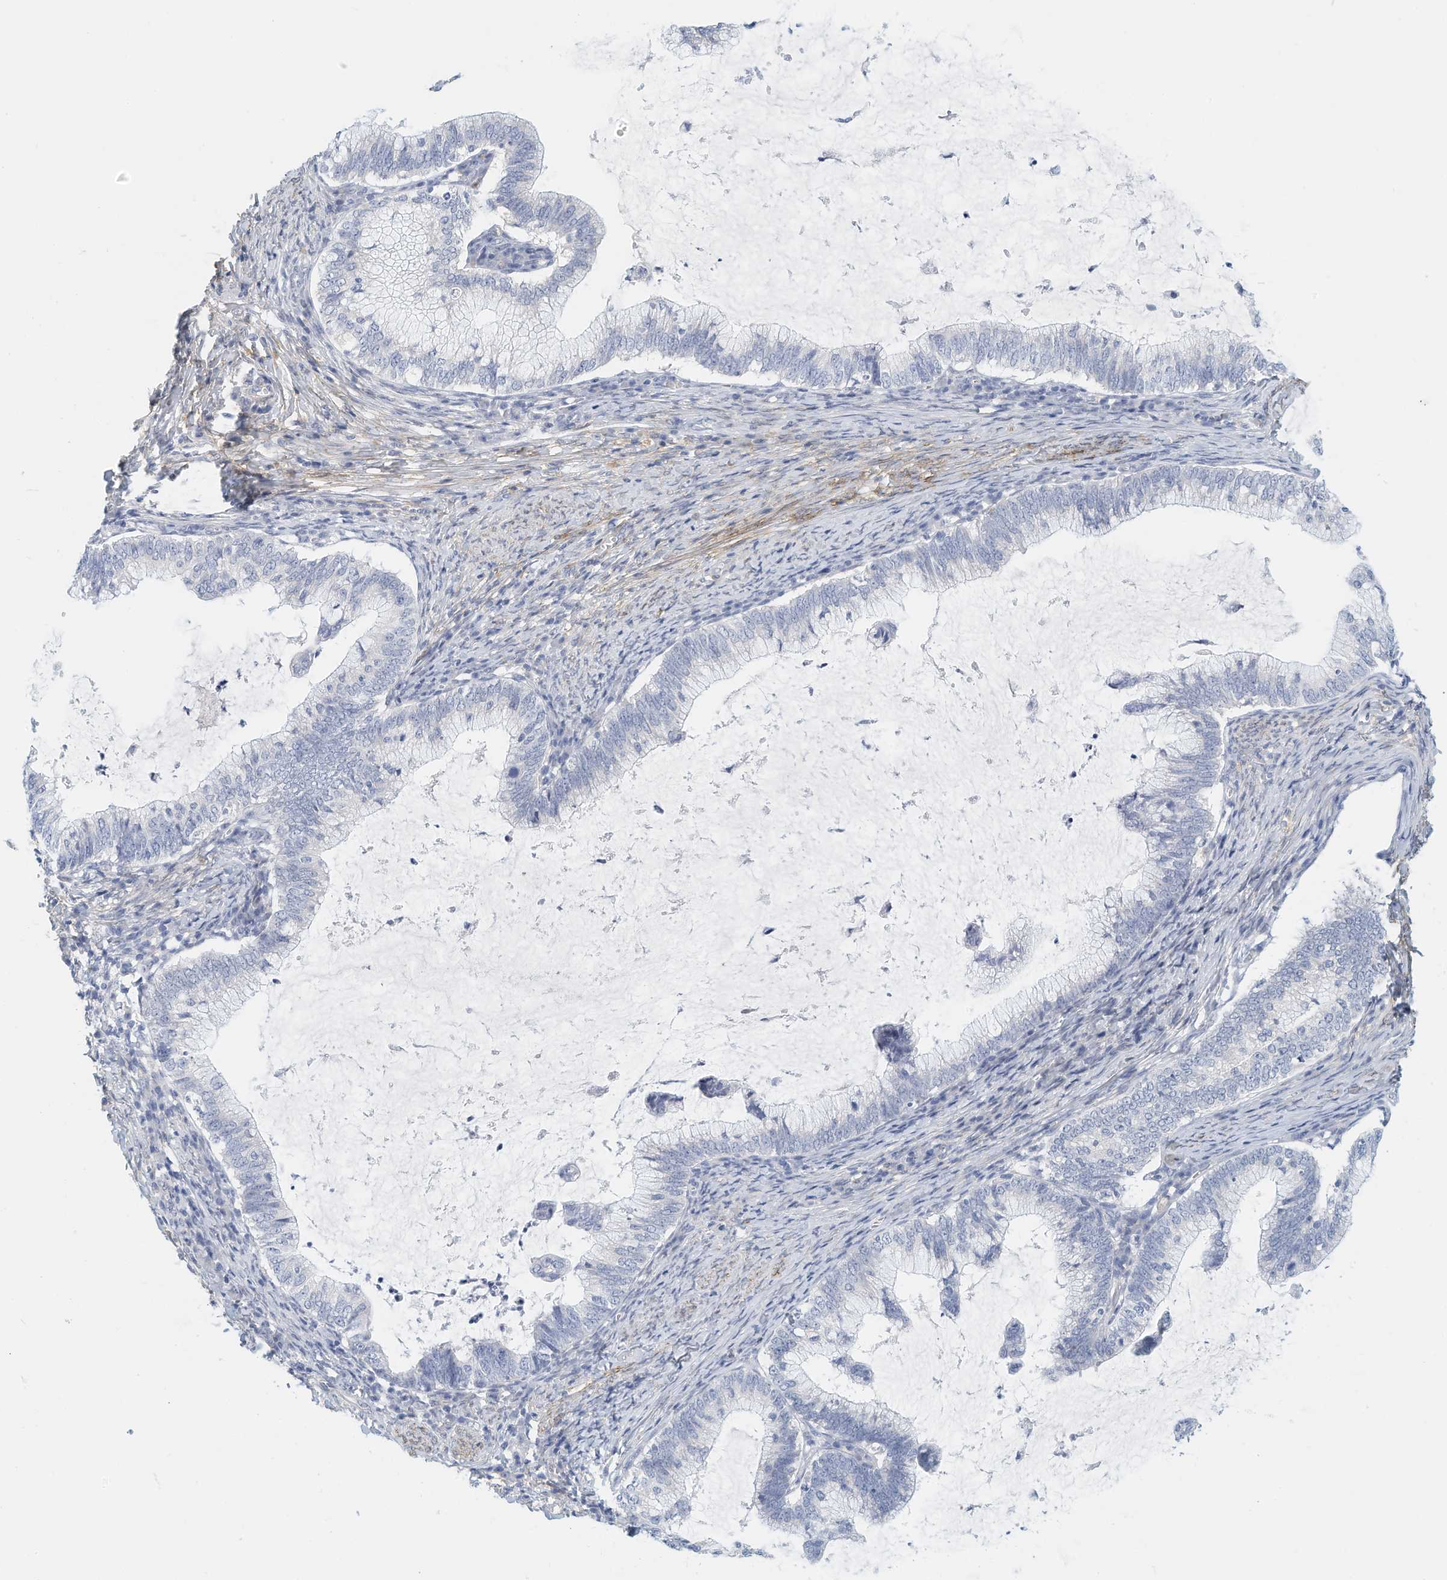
{"staining": {"intensity": "negative", "quantity": "none", "location": "none"}, "tissue": "cervical cancer", "cell_type": "Tumor cells", "image_type": "cancer", "snomed": [{"axis": "morphology", "description": "Adenocarcinoma, NOS"}, {"axis": "topography", "description": "Cervix"}], "caption": "Tumor cells show no significant protein positivity in cervical cancer (adenocarcinoma).", "gene": "ARHGAP28", "patient": {"sex": "female", "age": 36}}